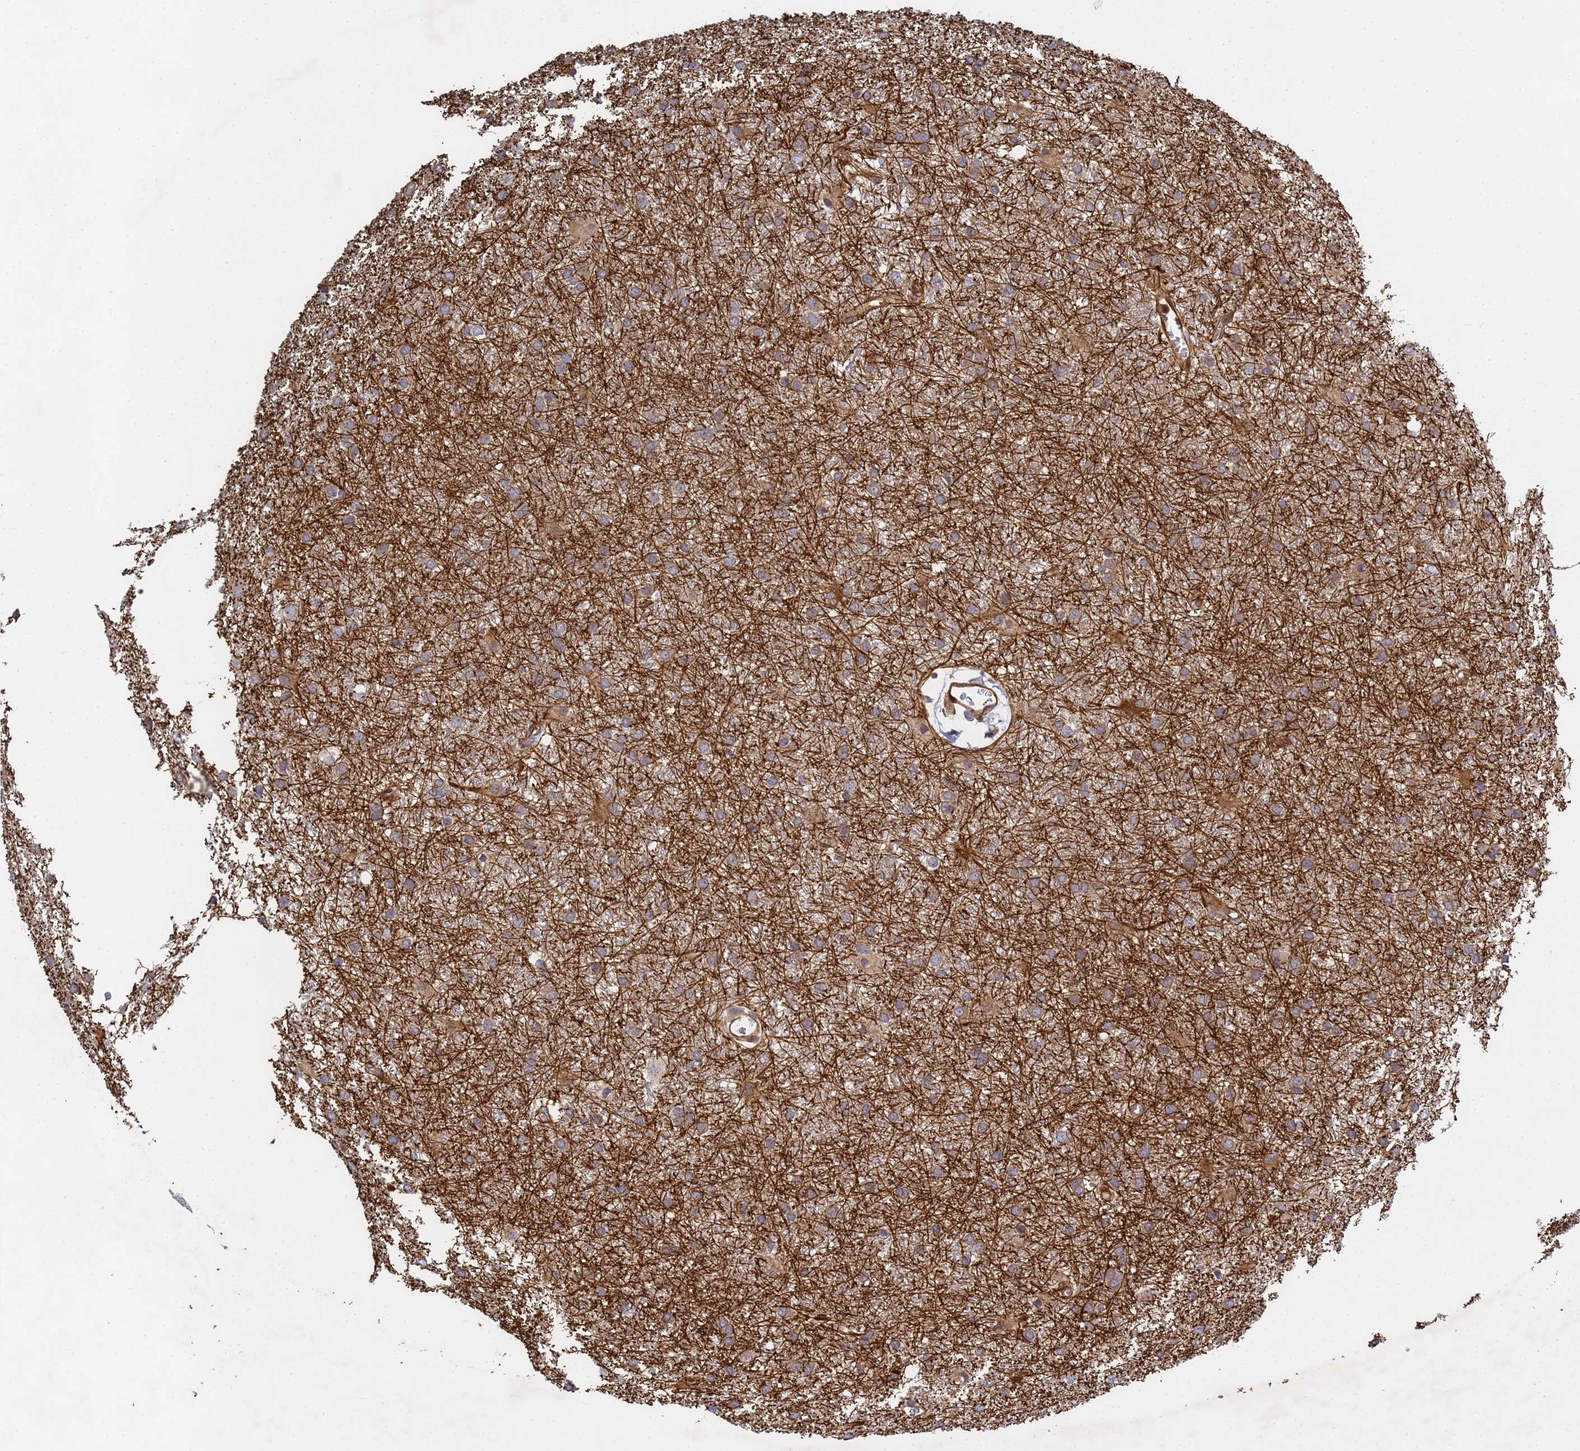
{"staining": {"intensity": "moderate", "quantity": ">75%", "location": "cytoplasmic/membranous"}, "tissue": "glioma", "cell_type": "Tumor cells", "image_type": "cancer", "snomed": [{"axis": "morphology", "description": "Glioma, malignant, High grade"}, {"axis": "topography", "description": "Brain"}], "caption": "This photomicrograph shows IHC staining of human glioma, with medium moderate cytoplasmic/membranous expression in approximately >75% of tumor cells.", "gene": "C8orf34", "patient": {"sex": "female", "age": 50}}